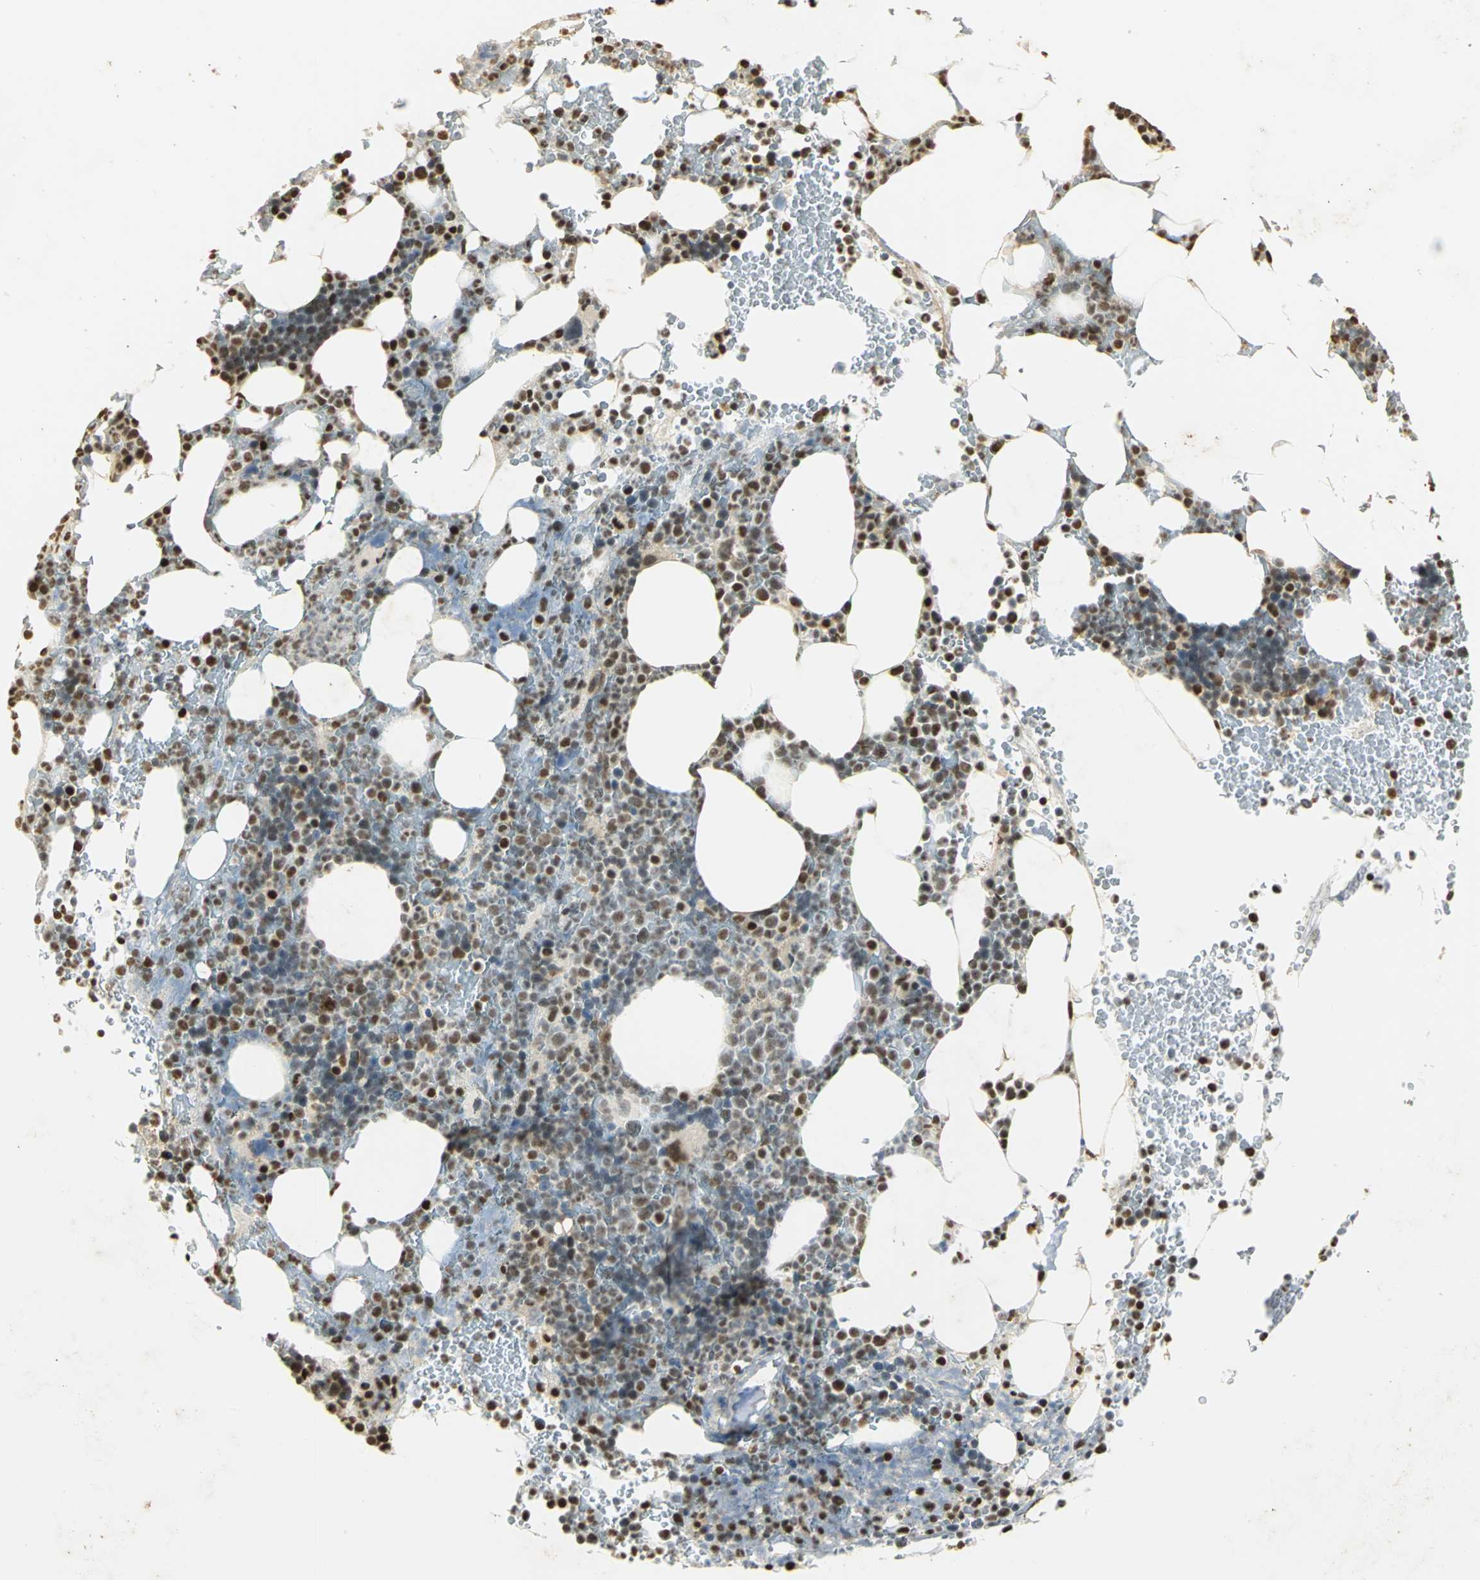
{"staining": {"intensity": "strong", "quantity": ">75%", "location": "cytoplasmic/membranous,nuclear"}, "tissue": "bone marrow", "cell_type": "Hematopoietic cells", "image_type": "normal", "snomed": [{"axis": "morphology", "description": "Normal tissue, NOS"}, {"axis": "topography", "description": "Bone marrow"}], "caption": "Immunohistochemical staining of benign human bone marrow reveals high levels of strong cytoplasmic/membranous,nuclear positivity in about >75% of hematopoietic cells.", "gene": "SET", "patient": {"sex": "female", "age": 66}}